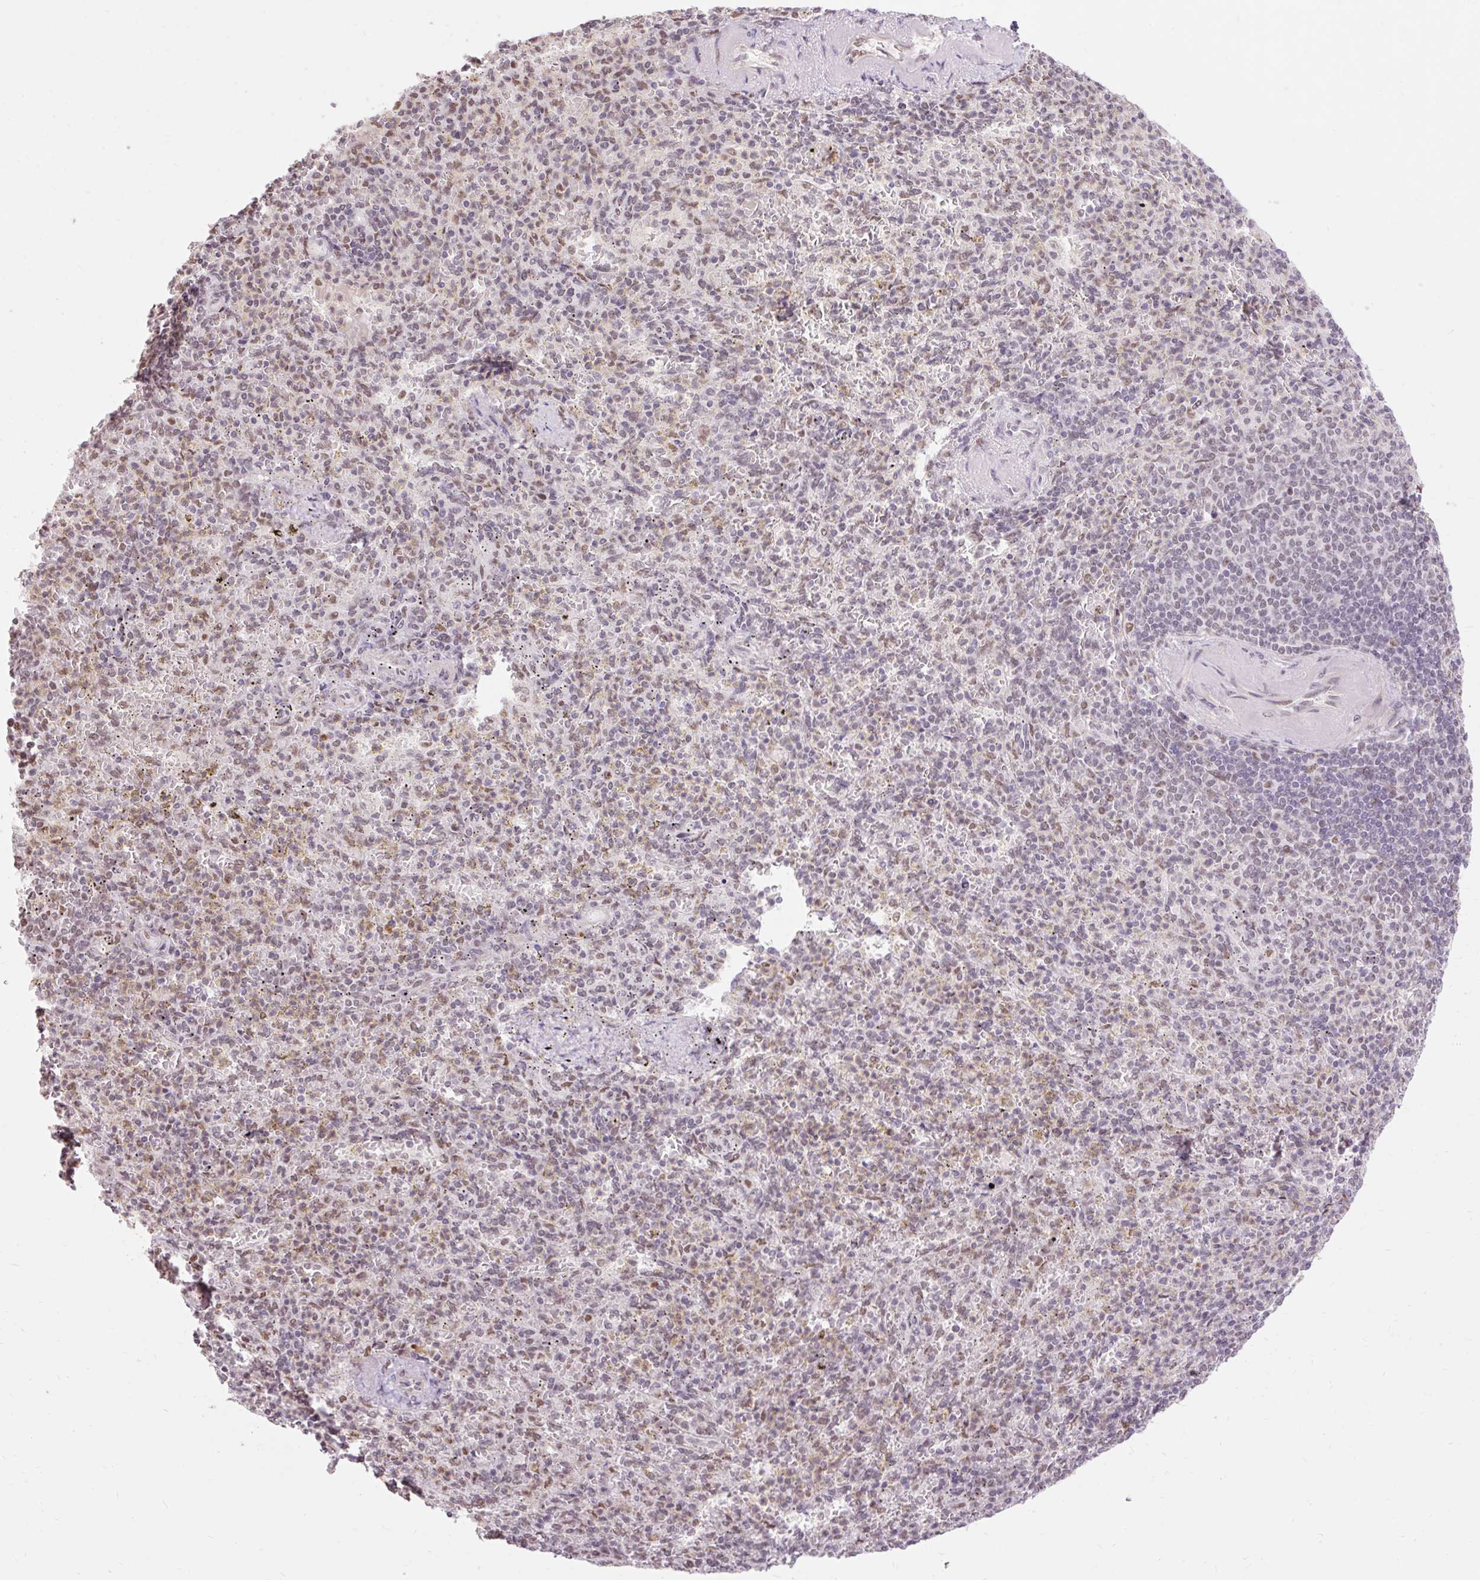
{"staining": {"intensity": "moderate", "quantity": "25%-75%", "location": "nuclear"}, "tissue": "spleen", "cell_type": "Cells in red pulp", "image_type": "normal", "snomed": [{"axis": "morphology", "description": "Normal tissue, NOS"}, {"axis": "topography", "description": "Spleen"}], "caption": "Brown immunohistochemical staining in normal spleen displays moderate nuclear positivity in approximately 25%-75% of cells in red pulp.", "gene": "ENSG00000261832", "patient": {"sex": "female", "age": 74}}